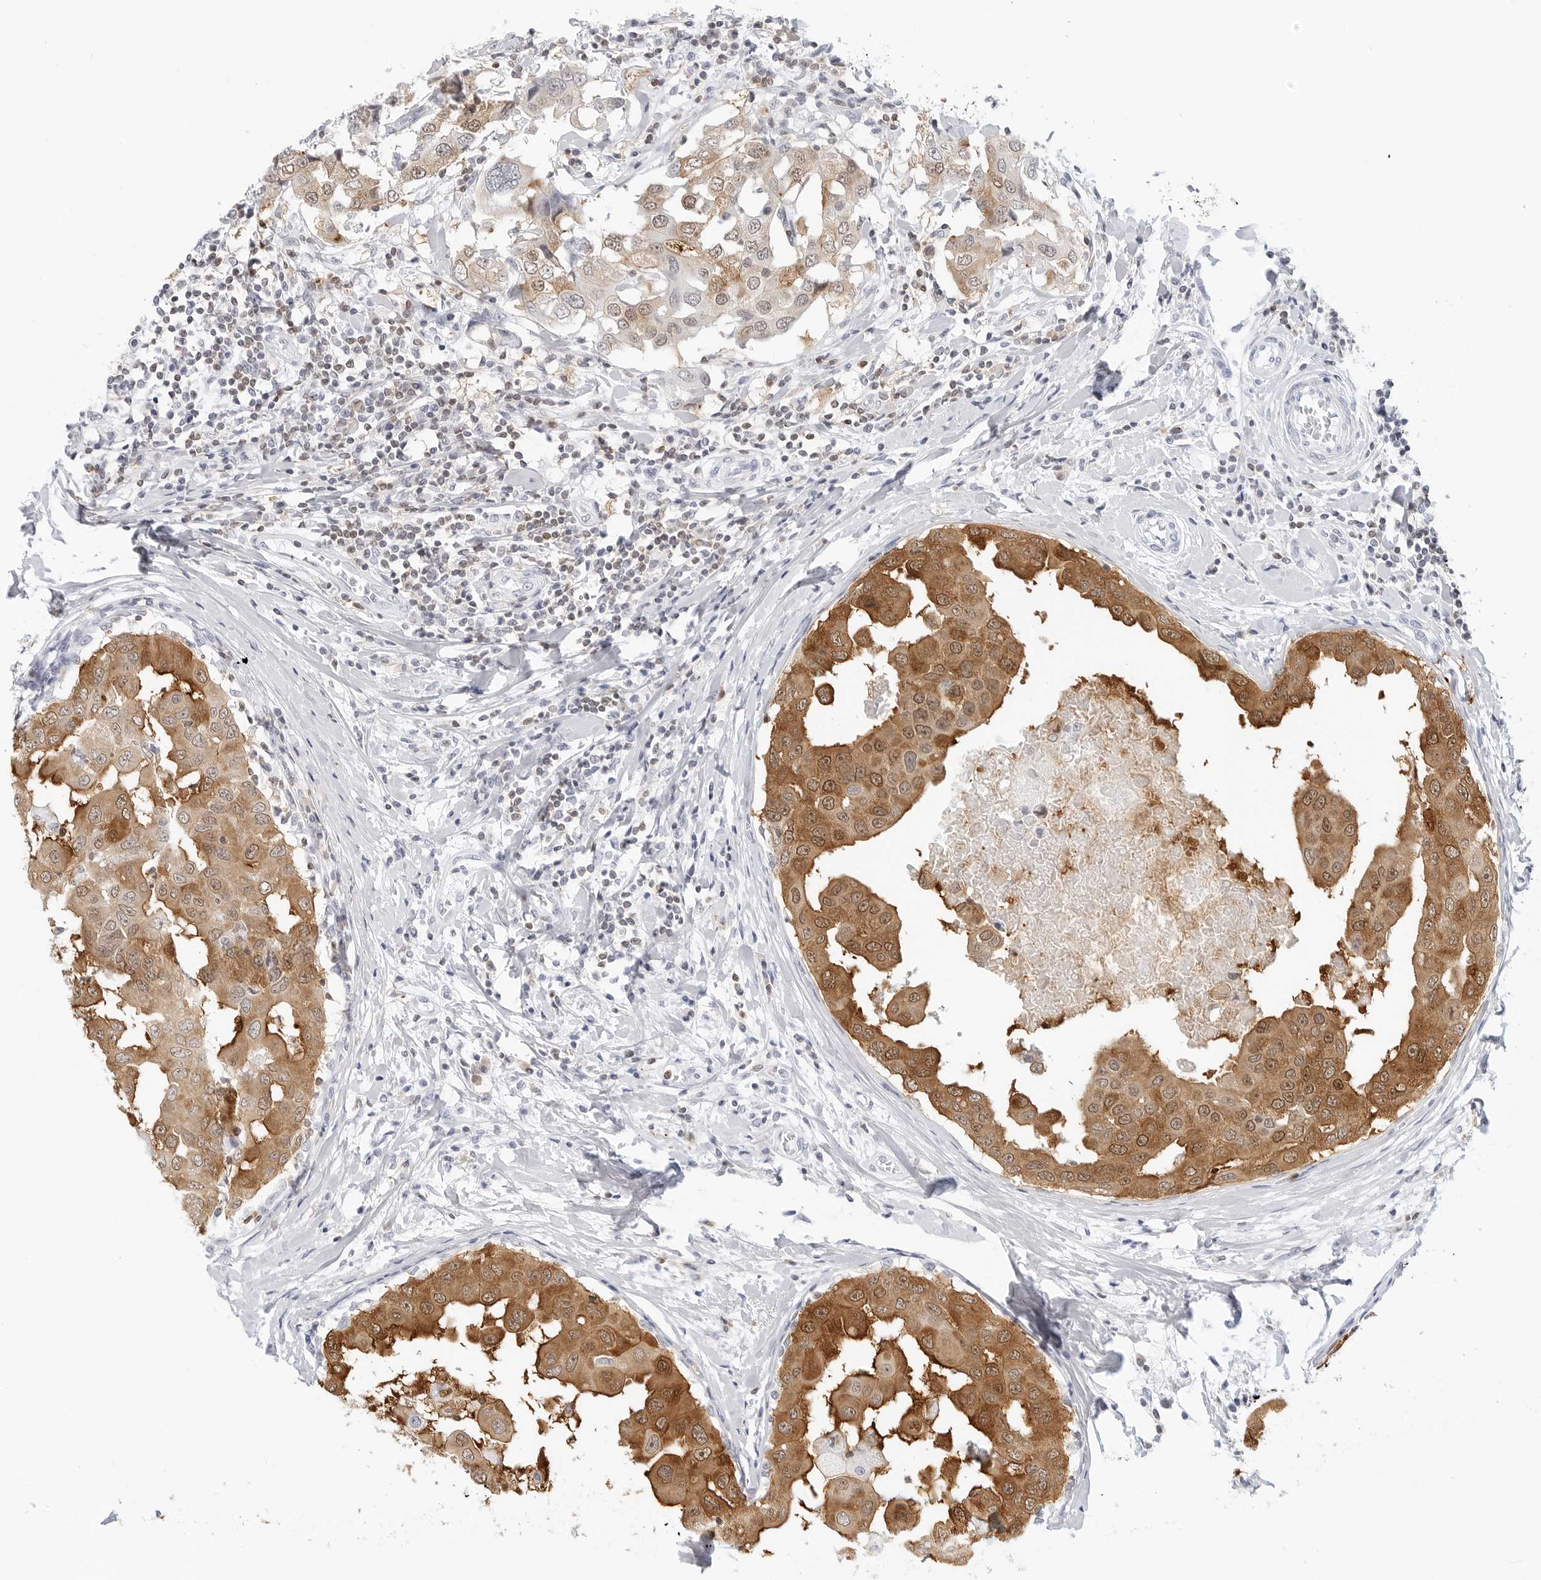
{"staining": {"intensity": "strong", "quantity": ">75%", "location": "cytoplasmic/membranous,nuclear"}, "tissue": "breast cancer", "cell_type": "Tumor cells", "image_type": "cancer", "snomed": [{"axis": "morphology", "description": "Duct carcinoma"}, {"axis": "topography", "description": "Breast"}], "caption": "Immunohistochemistry micrograph of breast cancer stained for a protein (brown), which displays high levels of strong cytoplasmic/membranous and nuclear positivity in approximately >75% of tumor cells.", "gene": "SLC9A3R1", "patient": {"sex": "female", "age": 27}}